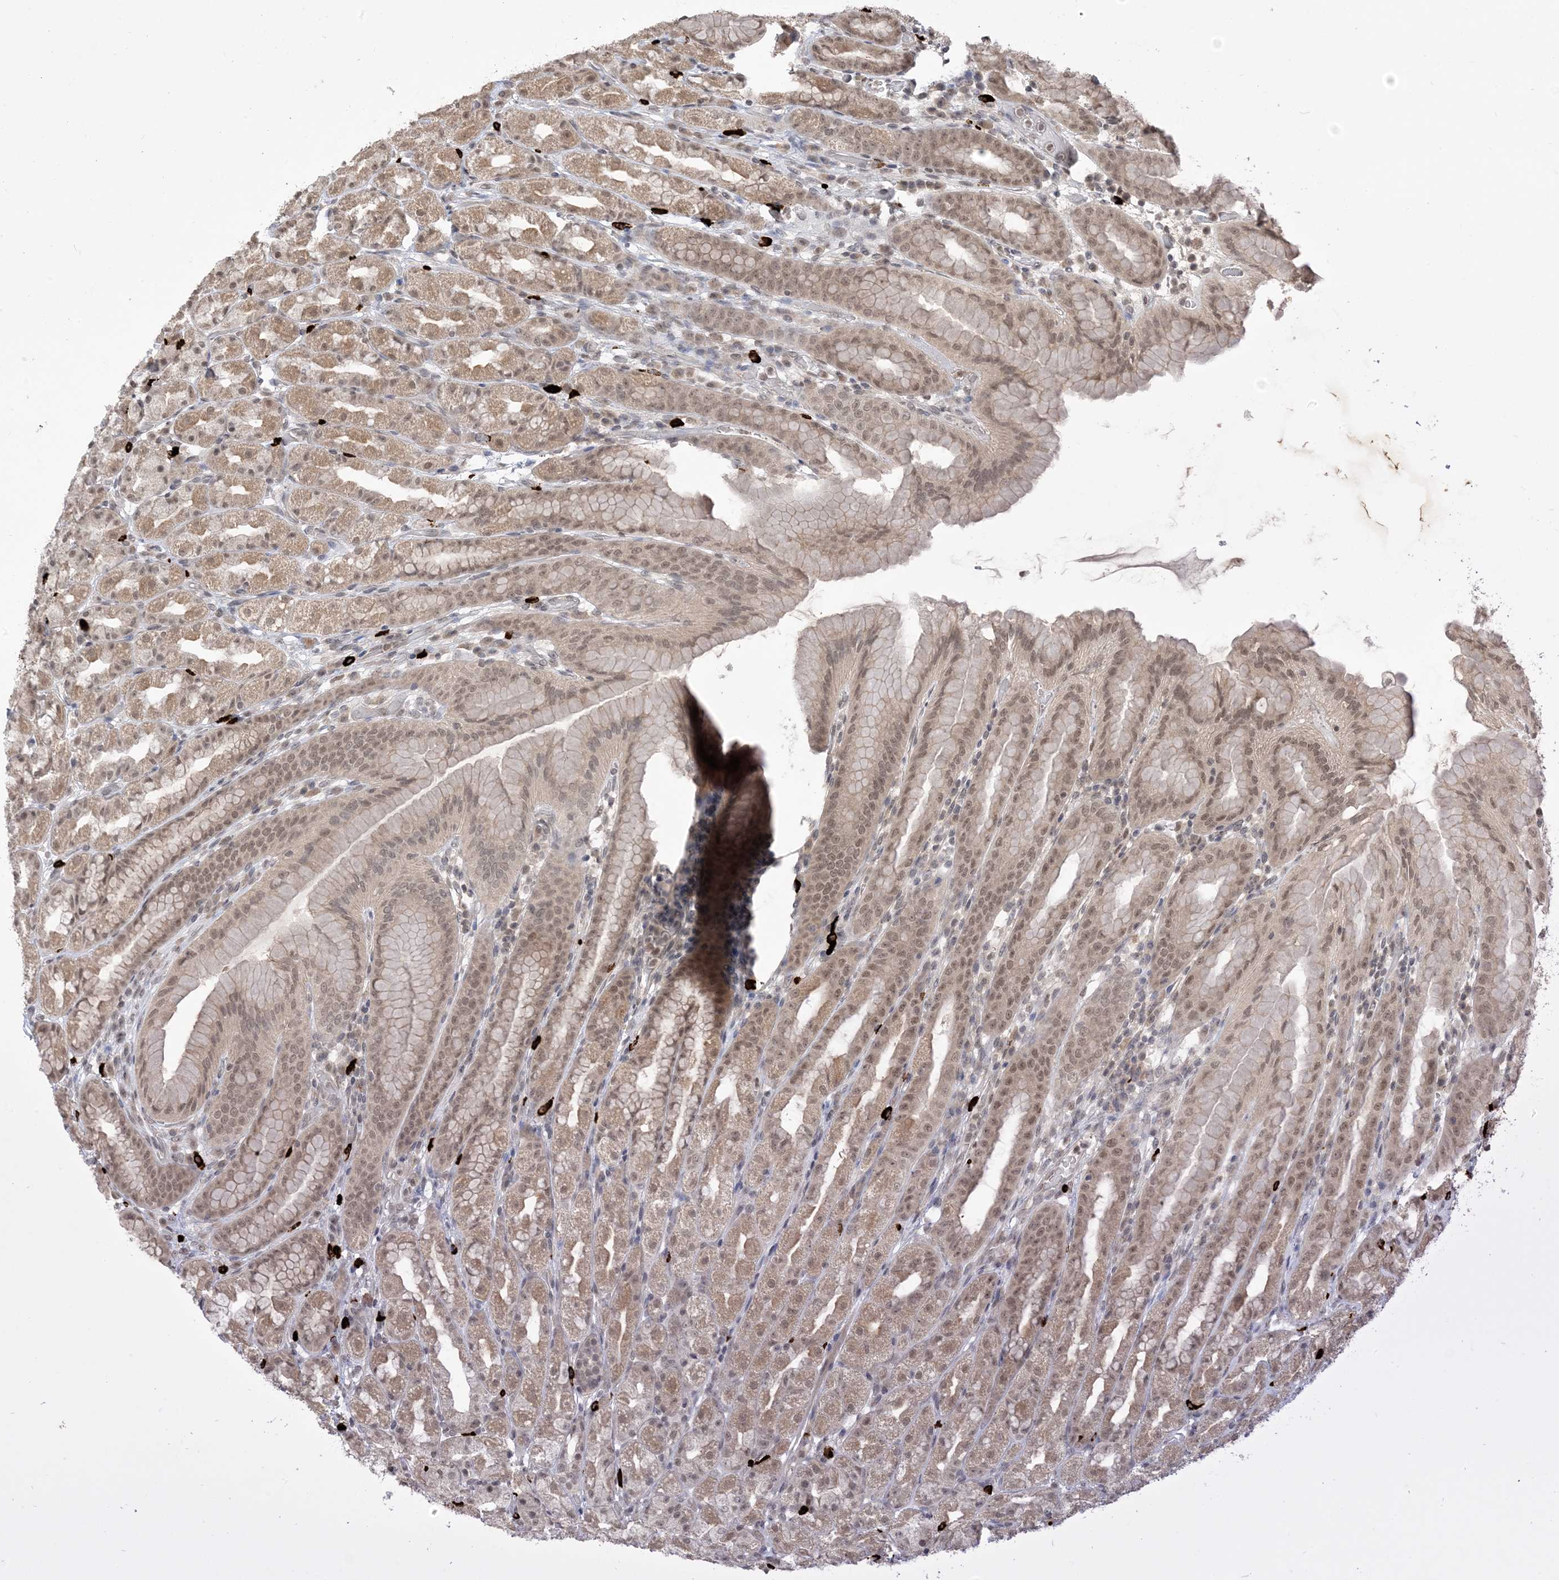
{"staining": {"intensity": "moderate", "quantity": "25%-75%", "location": "cytoplasmic/membranous,nuclear"}, "tissue": "stomach", "cell_type": "Glandular cells", "image_type": "normal", "snomed": [{"axis": "morphology", "description": "Normal tissue, NOS"}, {"axis": "topography", "description": "Stomach, upper"}], "caption": "Immunohistochemistry micrograph of normal stomach: human stomach stained using immunohistochemistry shows medium levels of moderate protein expression localized specifically in the cytoplasmic/membranous,nuclear of glandular cells, appearing as a cytoplasmic/membranous,nuclear brown color.", "gene": "RANBP9", "patient": {"sex": "male", "age": 68}}